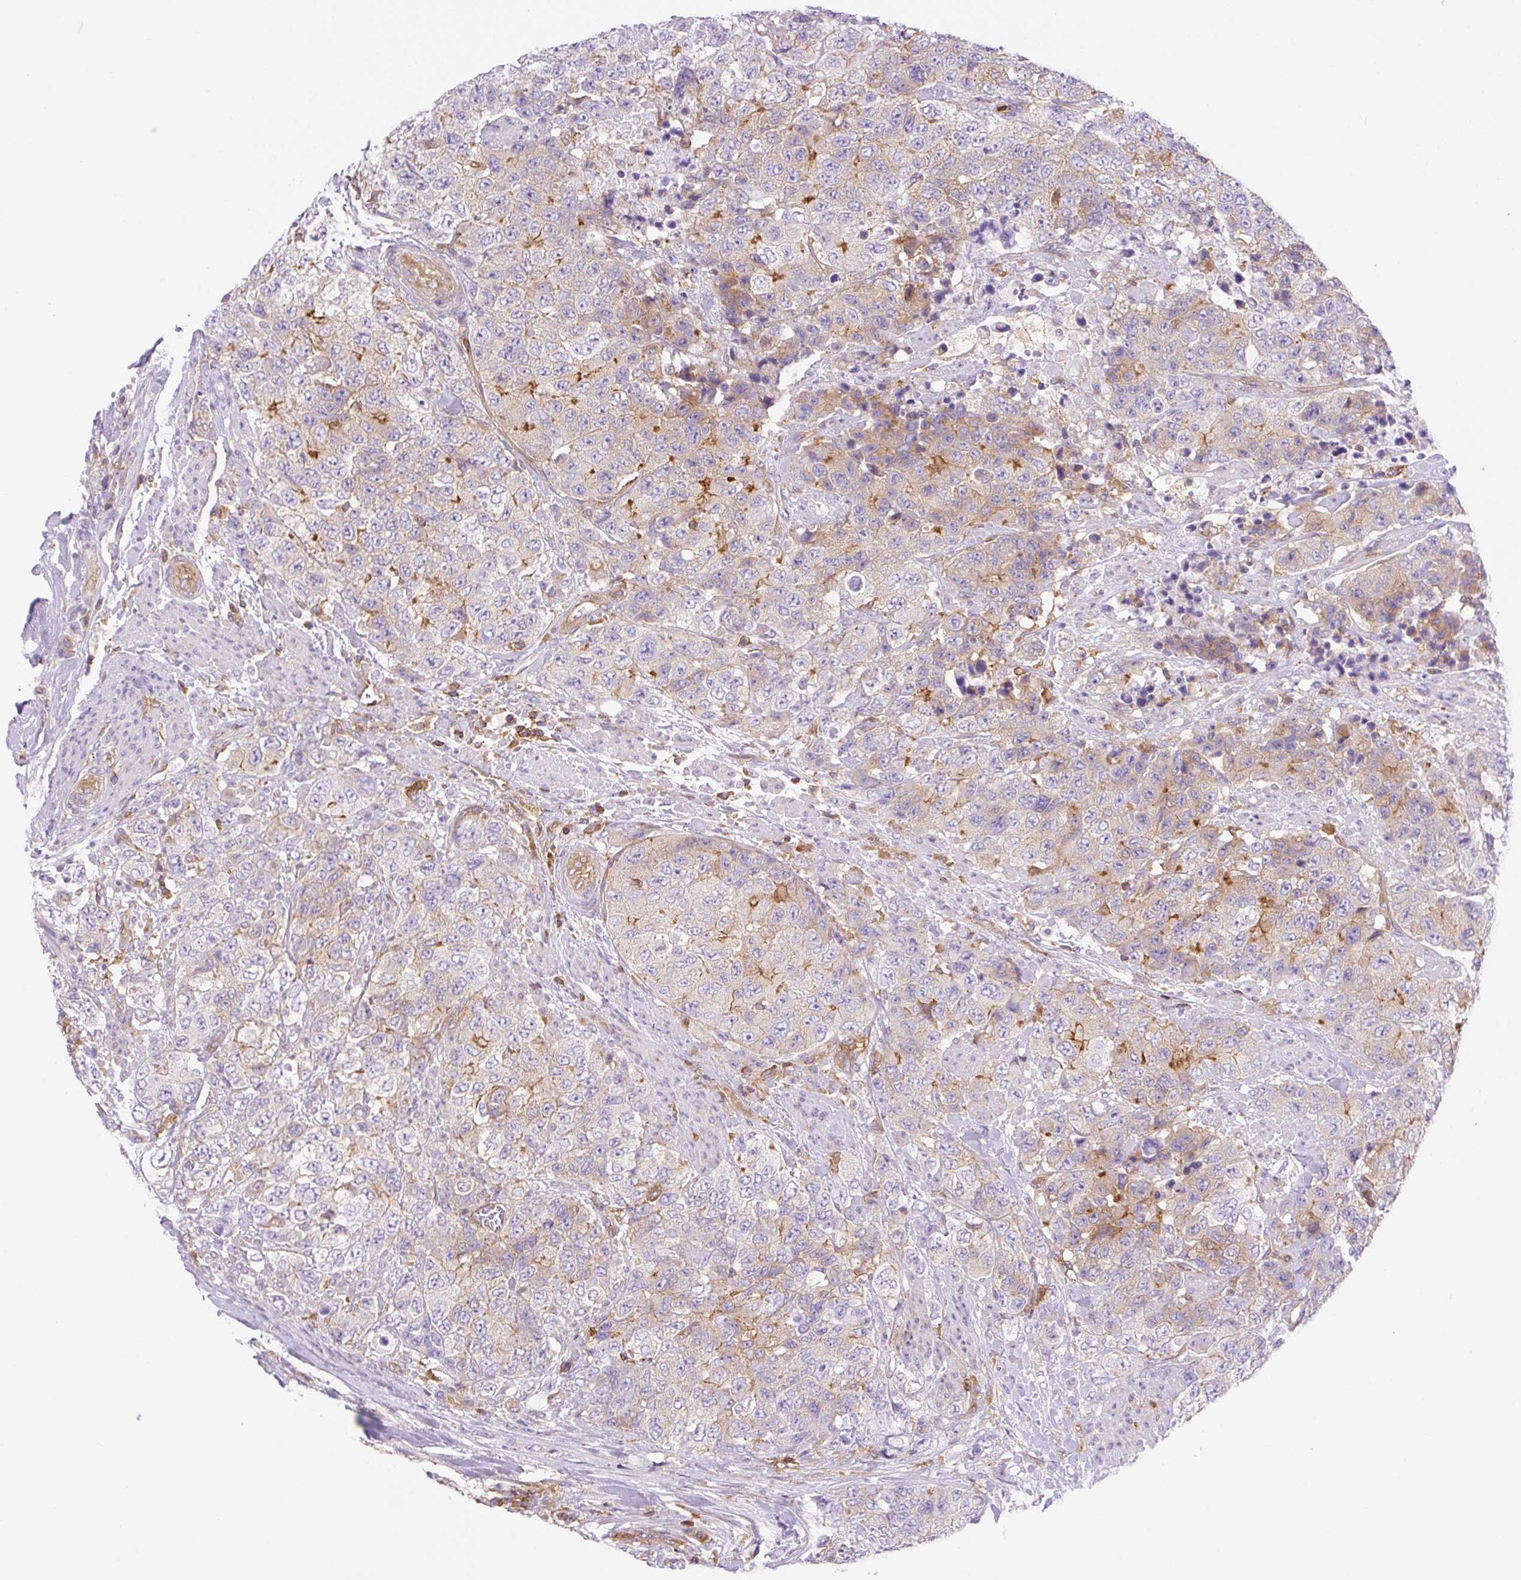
{"staining": {"intensity": "strong", "quantity": "<25%", "location": "cytoplasmic/membranous"}, "tissue": "urothelial cancer", "cell_type": "Tumor cells", "image_type": "cancer", "snomed": [{"axis": "morphology", "description": "Urothelial carcinoma, High grade"}, {"axis": "topography", "description": "Urinary bladder"}], "caption": "Tumor cells show medium levels of strong cytoplasmic/membranous expression in about <25% of cells in human high-grade urothelial carcinoma.", "gene": "DNM2", "patient": {"sex": "female", "age": 78}}